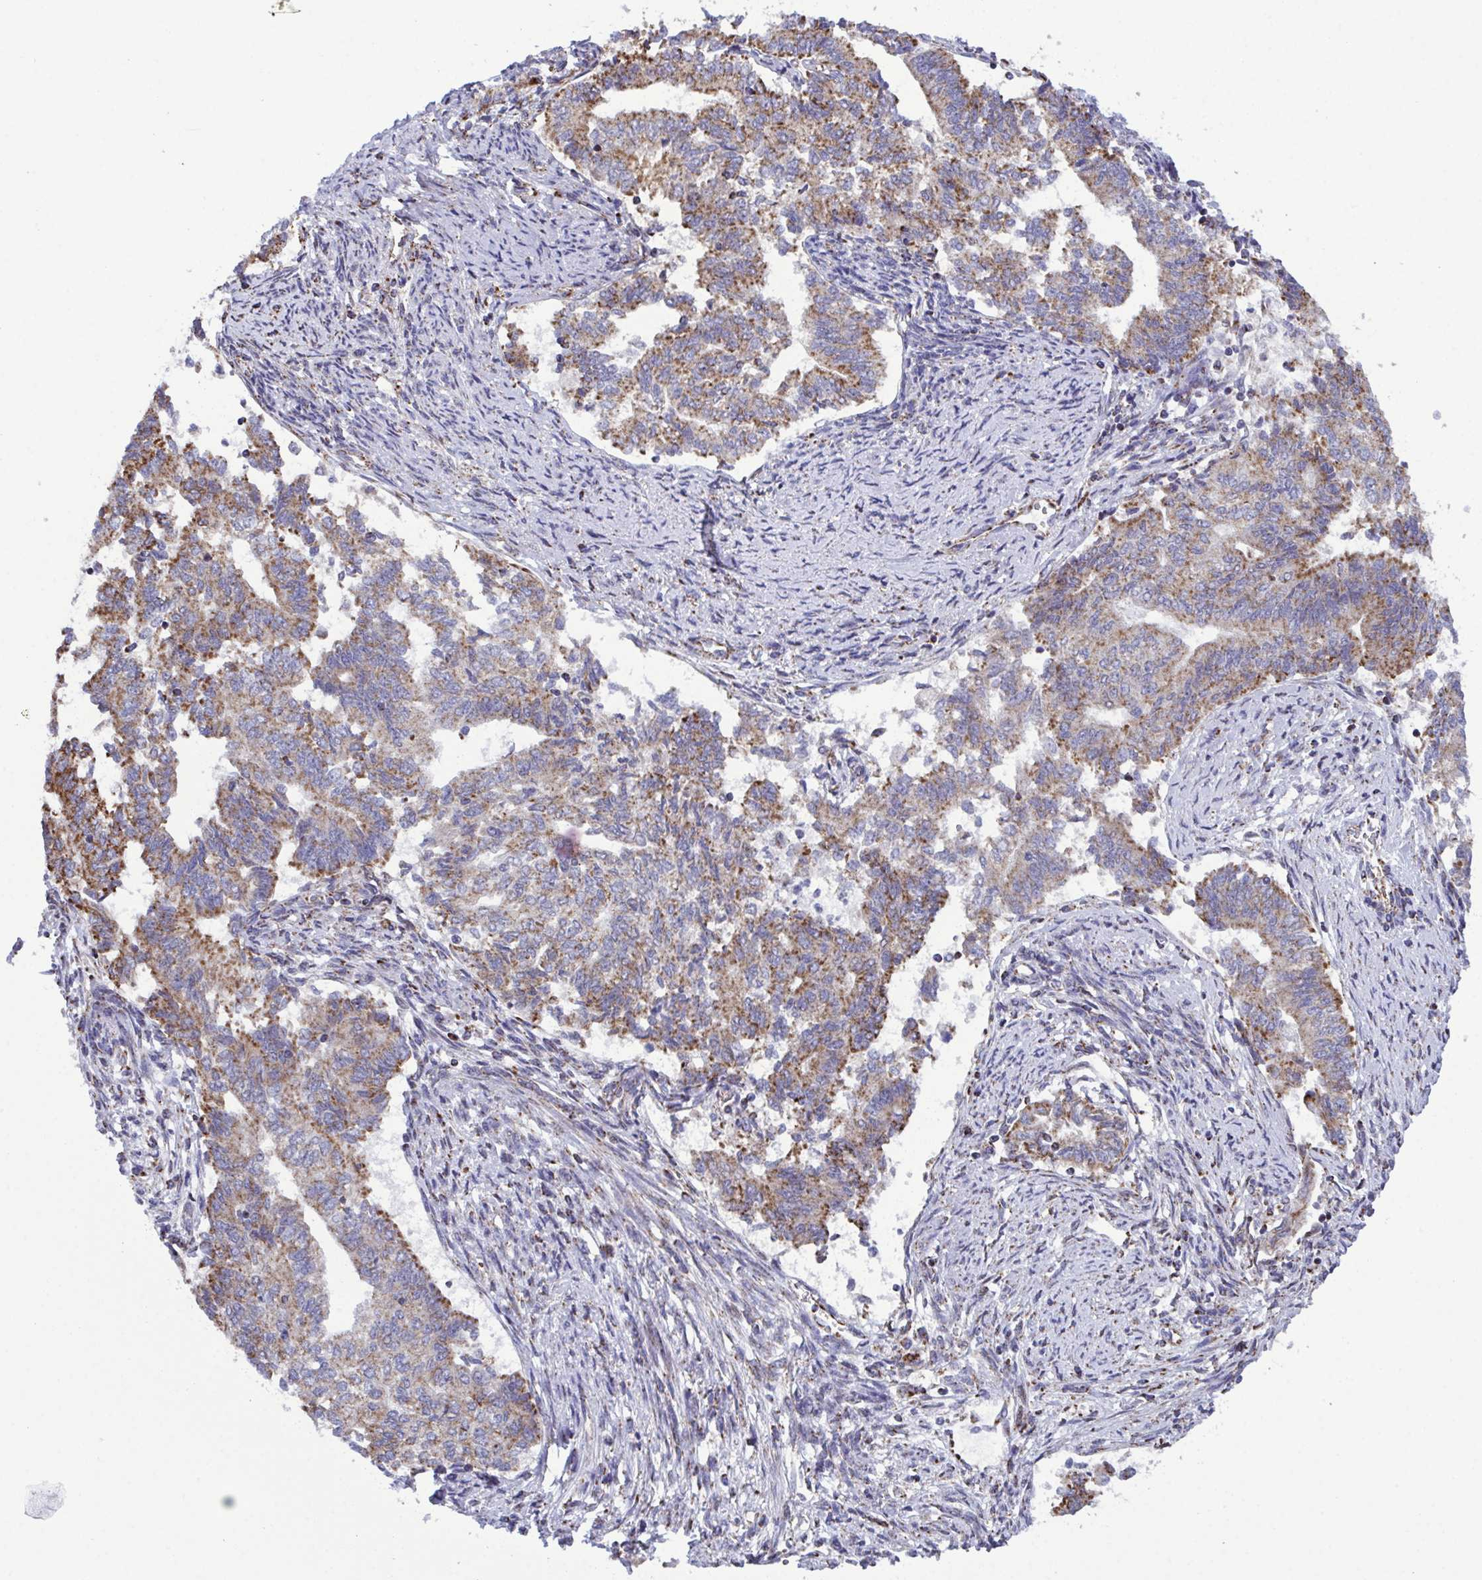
{"staining": {"intensity": "moderate", "quantity": ">75%", "location": "cytoplasmic/membranous"}, "tissue": "endometrial cancer", "cell_type": "Tumor cells", "image_type": "cancer", "snomed": [{"axis": "morphology", "description": "Adenocarcinoma, NOS"}, {"axis": "topography", "description": "Endometrium"}], "caption": "This micrograph reveals endometrial adenocarcinoma stained with immunohistochemistry (IHC) to label a protein in brown. The cytoplasmic/membranous of tumor cells show moderate positivity for the protein. Nuclei are counter-stained blue.", "gene": "CSDE1", "patient": {"sex": "female", "age": 65}}